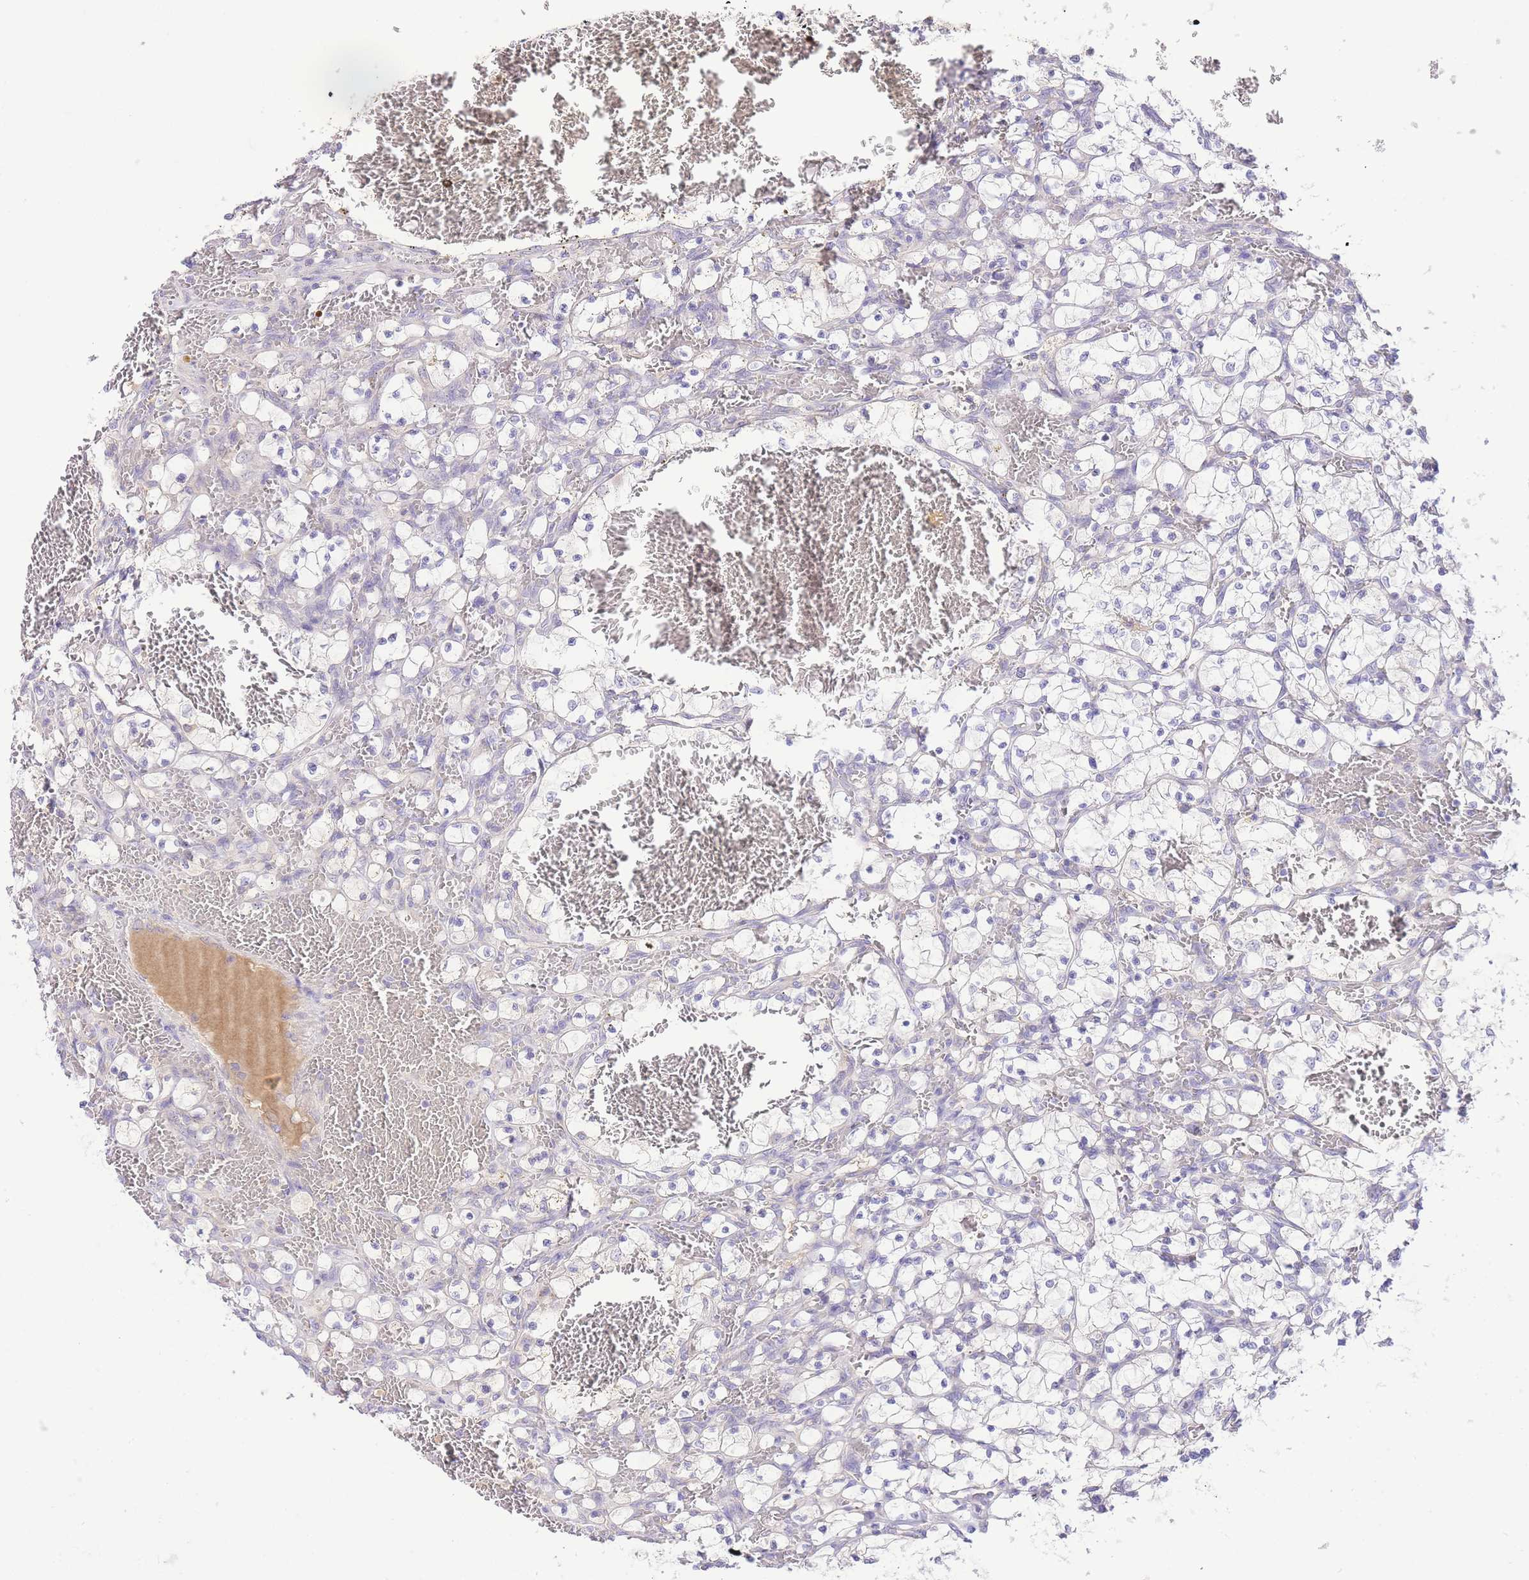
{"staining": {"intensity": "negative", "quantity": "none", "location": "none"}, "tissue": "renal cancer", "cell_type": "Tumor cells", "image_type": "cancer", "snomed": [{"axis": "morphology", "description": "Adenocarcinoma, NOS"}, {"axis": "topography", "description": "Kidney"}], "caption": "Immunohistochemistry of renal cancer shows no staining in tumor cells. Brightfield microscopy of immunohistochemistry stained with DAB (3,3'-diaminobenzidine) (brown) and hematoxylin (blue), captured at high magnification.", "gene": "LIPH", "patient": {"sex": "female", "age": 69}}